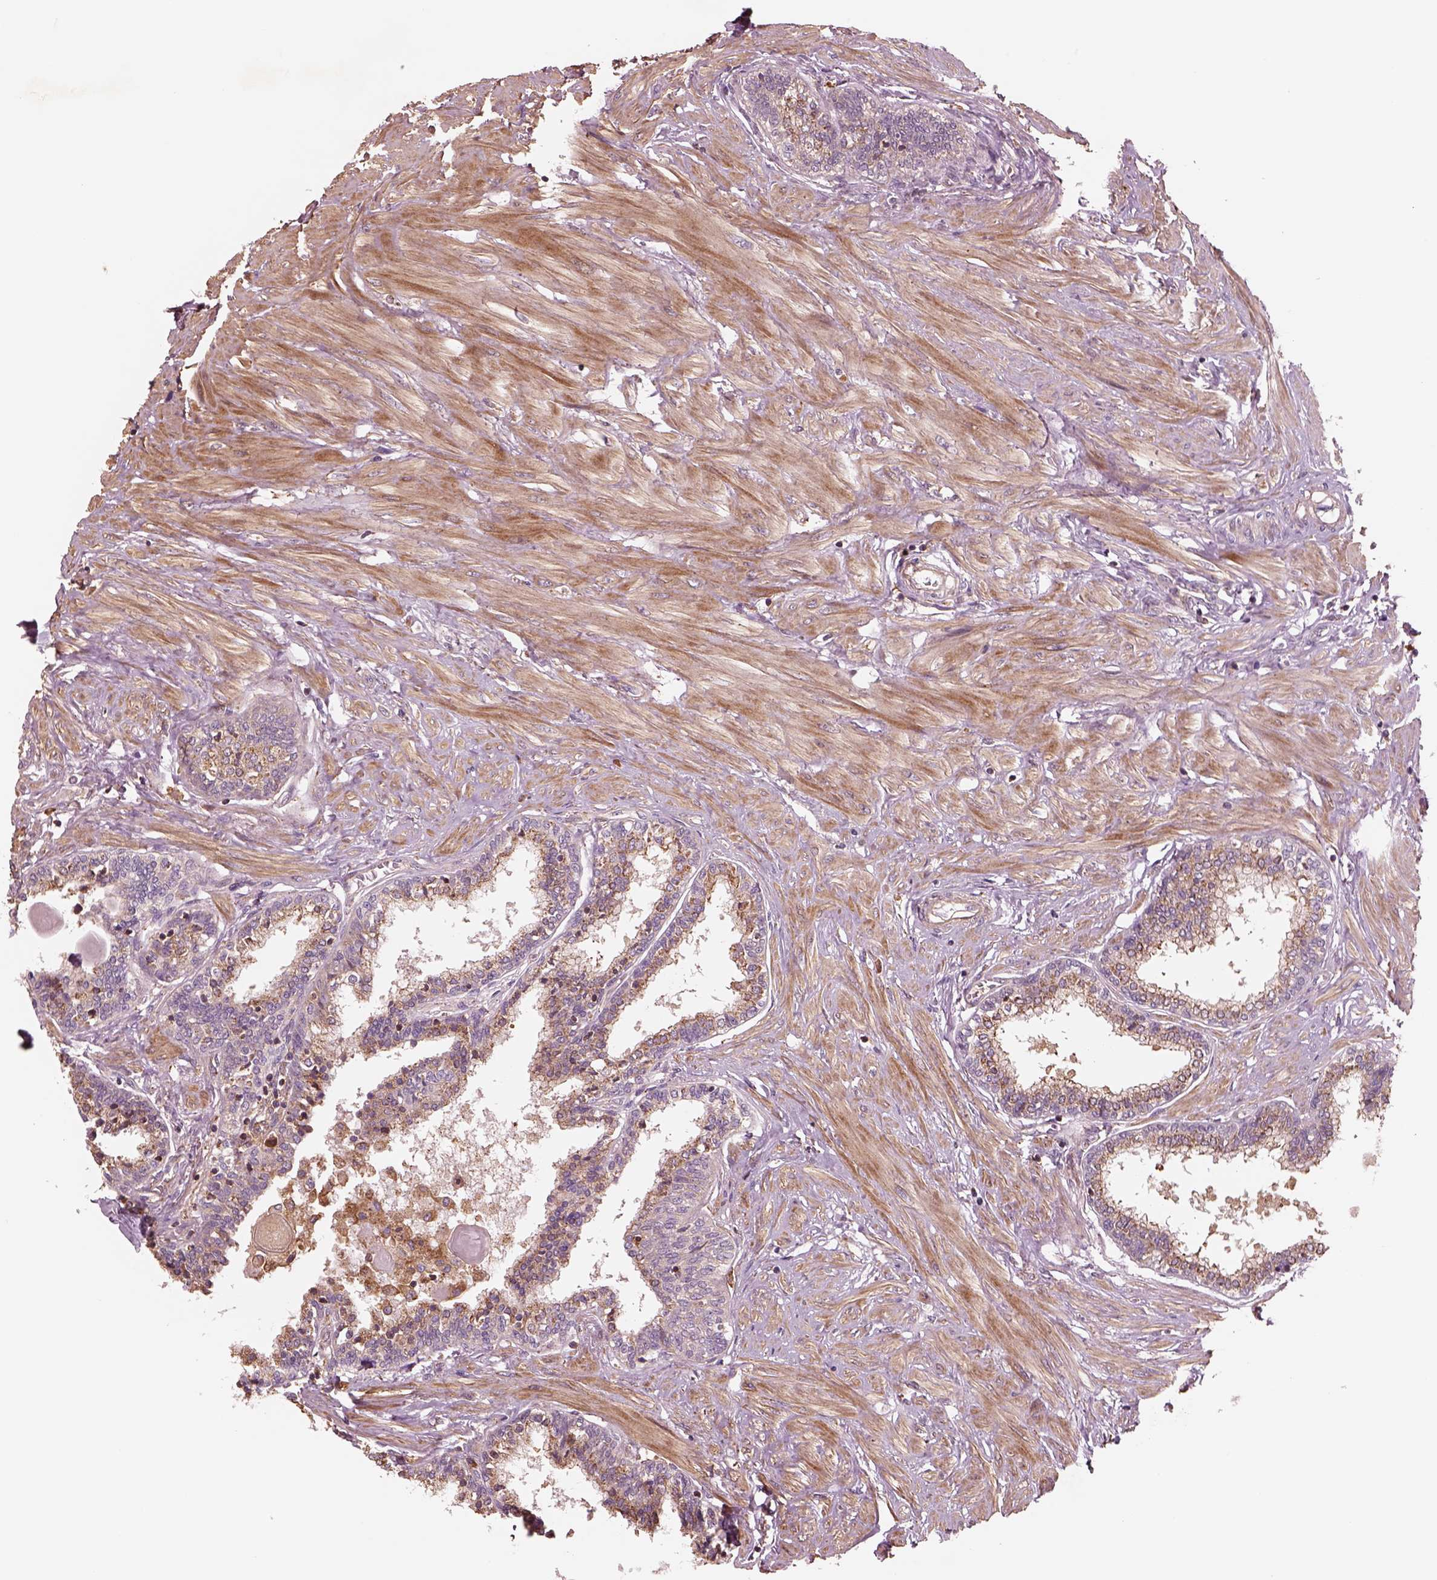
{"staining": {"intensity": "weak", "quantity": "<25%", "location": "cytoplasmic/membranous"}, "tissue": "prostate", "cell_type": "Glandular cells", "image_type": "normal", "snomed": [{"axis": "morphology", "description": "Normal tissue, NOS"}, {"axis": "topography", "description": "Prostate"}], "caption": "Immunohistochemical staining of benign human prostate displays no significant staining in glandular cells.", "gene": "ASCC2", "patient": {"sex": "male", "age": 55}}